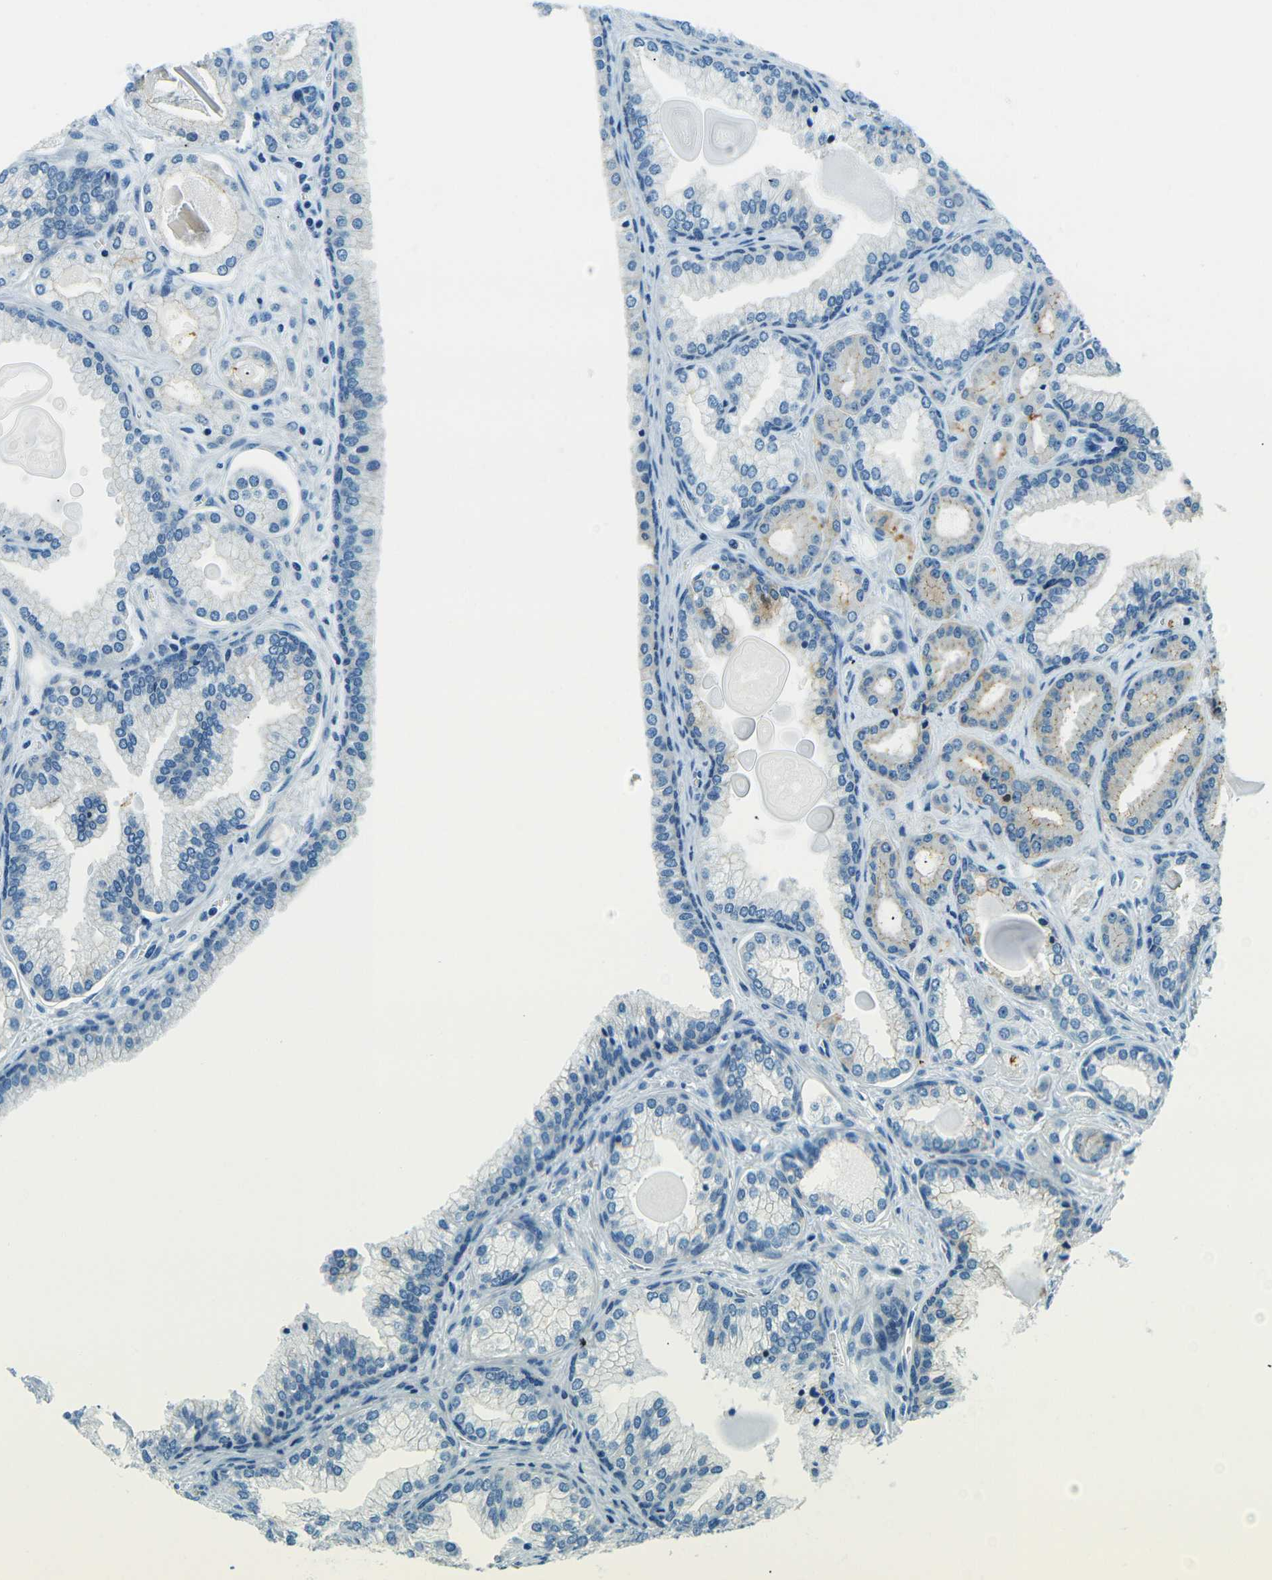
{"staining": {"intensity": "moderate", "quantity": "25%-75%", "location": "cytoplasmic/membranous"}, "tissue": "prostate cancer", "cell_type": "Tumor cells", "image_type": "cancer", "snomed": [{"axis": "morphology", "description": "Adenocarcinoma, Low grade"}, {"axis": "topography", "description": "Prostate"}], "caption": "Prostate cancer (low-grade adenocarcinoma) stained with IHC demonstrates moderate cytoplasmic/membranous positivity in about 25%-75% of tumor cells. (IHC, brightfield microscopy, high magnification).", "gene": "OCLN", "patient": {"sex": "male", "age": 59}}